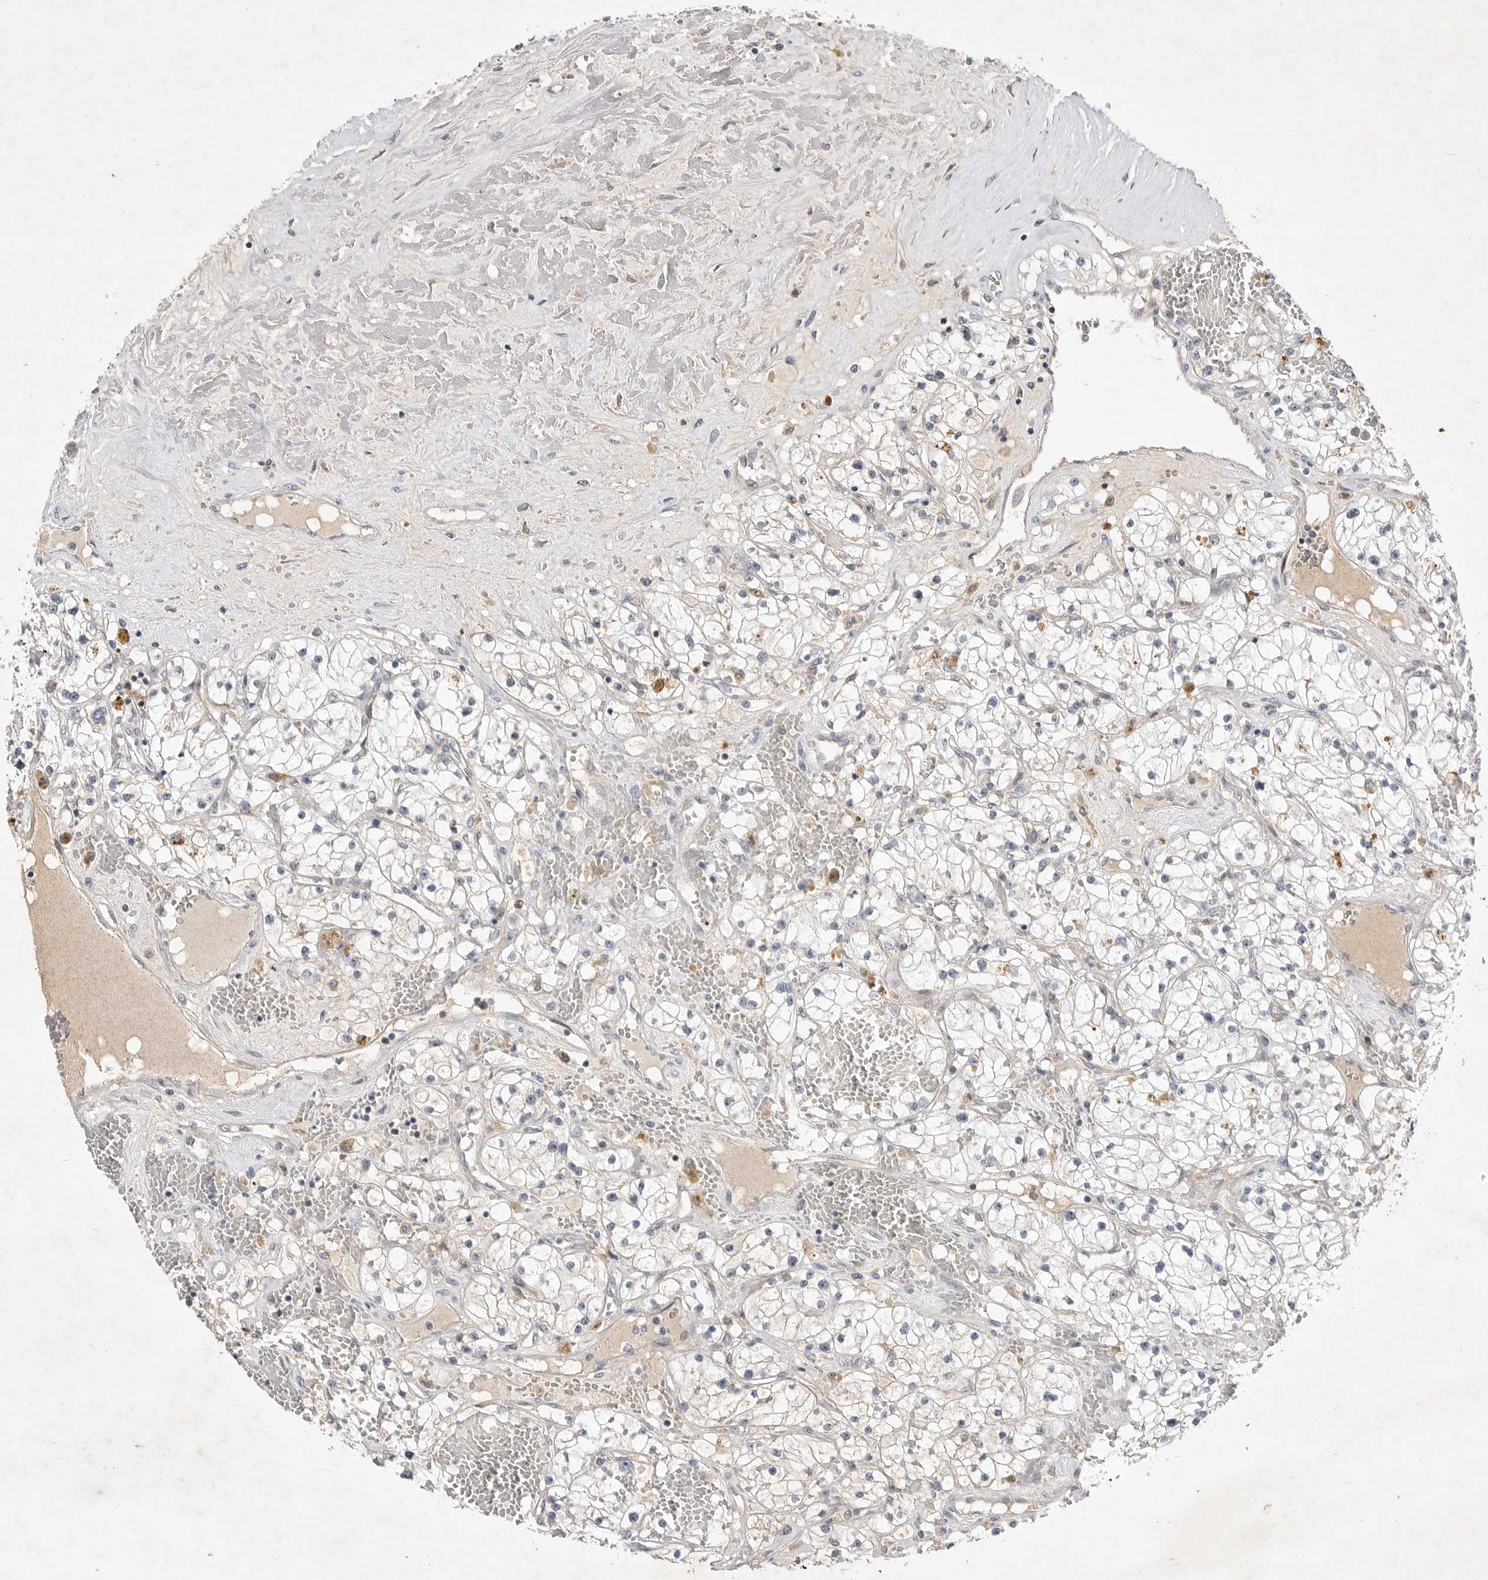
{"staining": {"intensity": "negative", "quantity": "none", "location": "none"}, "tissue": "renal cancer", "cell_type": "Tumor cells", "image_type": "cancer", "snomed": [{"axis": "morphology", "description": "Normal tissue, NOS"}, {"axis": "morphology", "description": "Adenocarcinoma, NOS"}, {"axis": "topography", "description": "Kidney"}], "caption": "Tumor cells are negative for protein expression in human renal cancer (adenocarcinoma).", "gene": "ITGAD", "patient": {"sex": "male", "age": 68}}